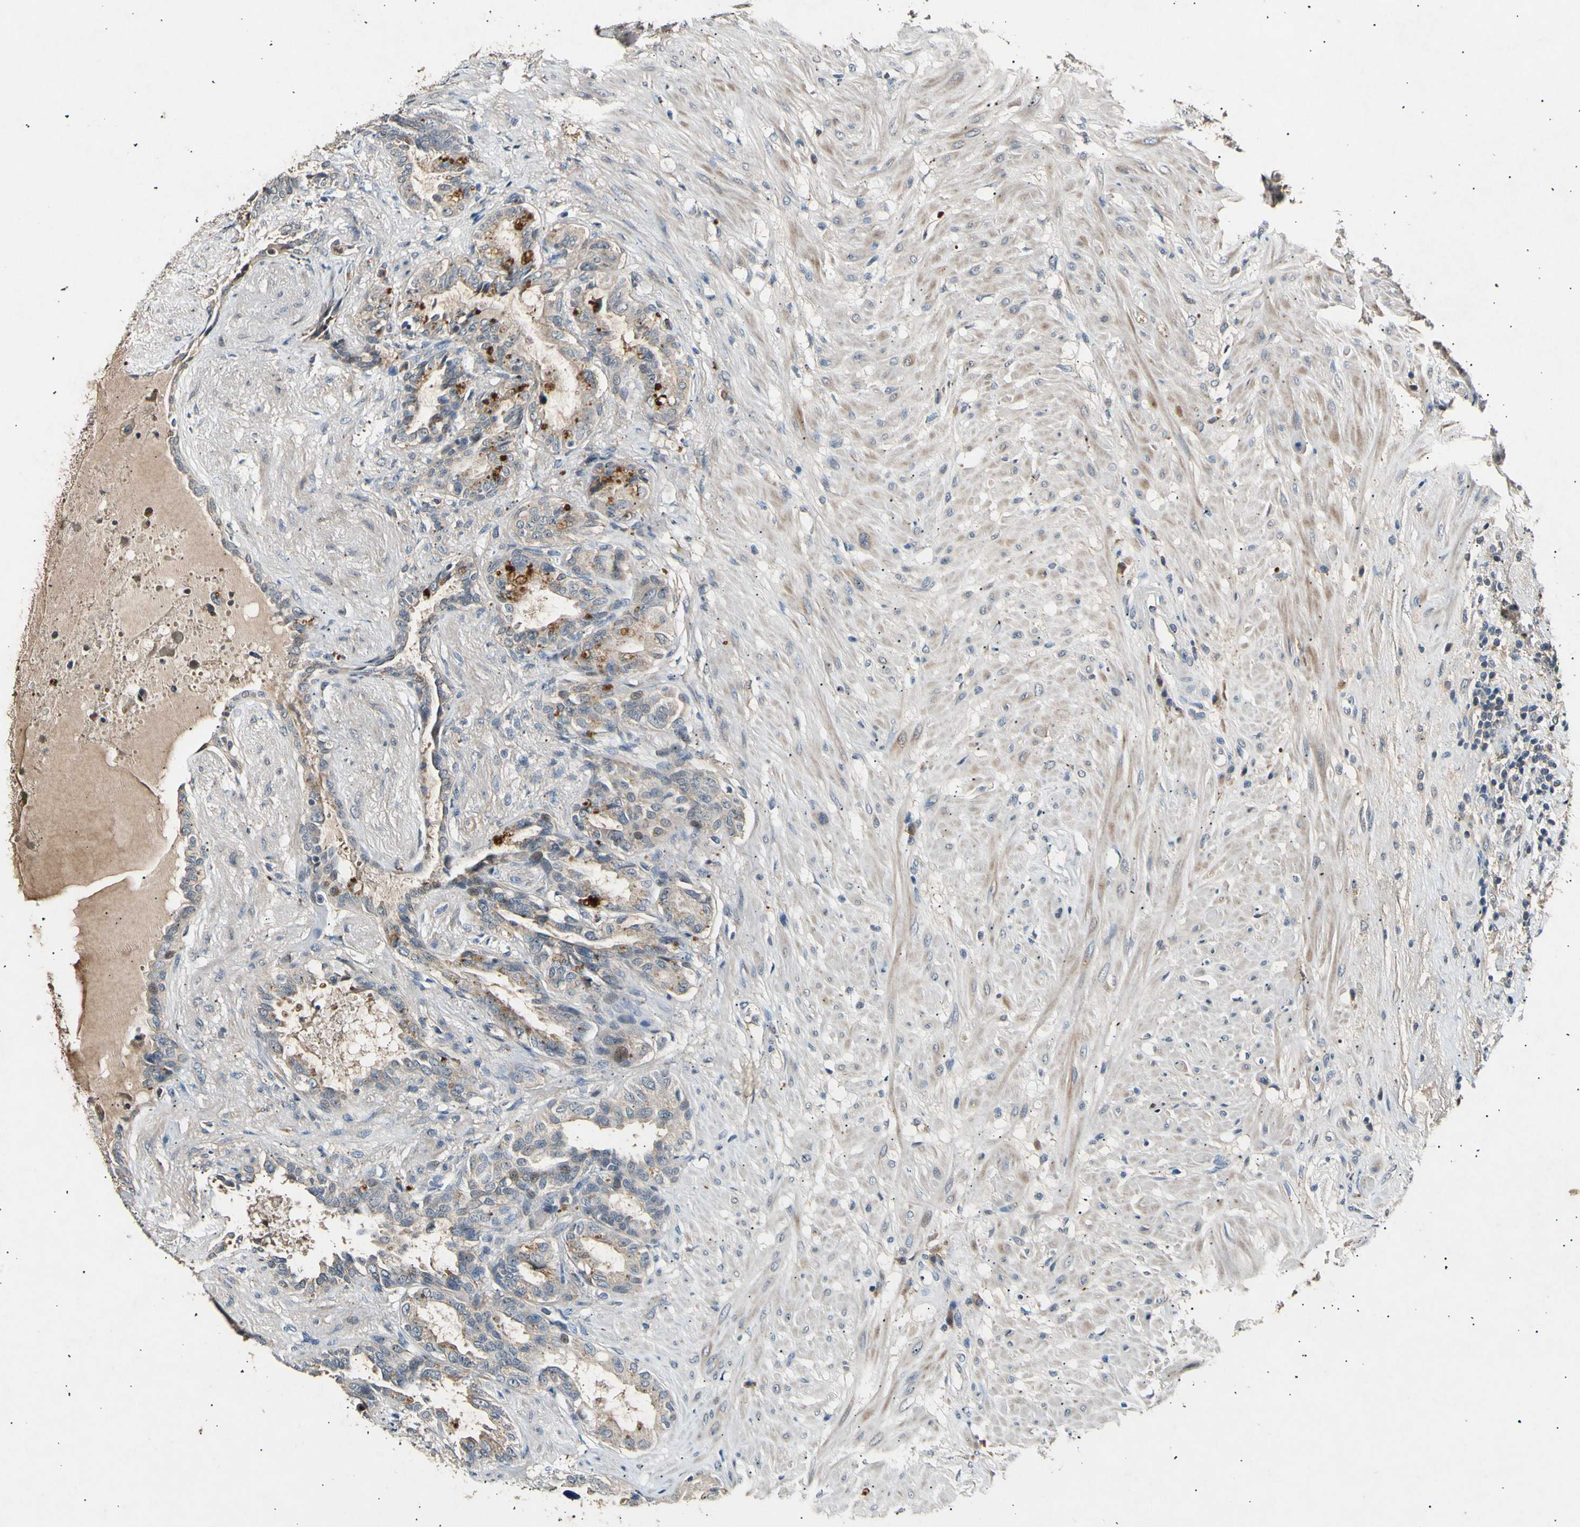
{"staining": {"intensity": "strong", "quantity": "25%-75%", "location": "cytoplasmic/membranous"}, "tissue": "seminal vesicle", "cell_type": "Glandular cells", "image_type": "normal", "snomed": [{"axis": "morphology", "description": "Normal tissue, NOS"}, {"axis": "topography", "description": "Seminal veicle"}], "caption": "An immunohistochemistry (IHC) image of benign tissue is shown. Protein staining in brown highlights strong cytoplasmic/membranous positivity in seminal vesicle within glandular cells.", "gene": "ADCY3", "patient": {"sex": "male", "age": 61}}